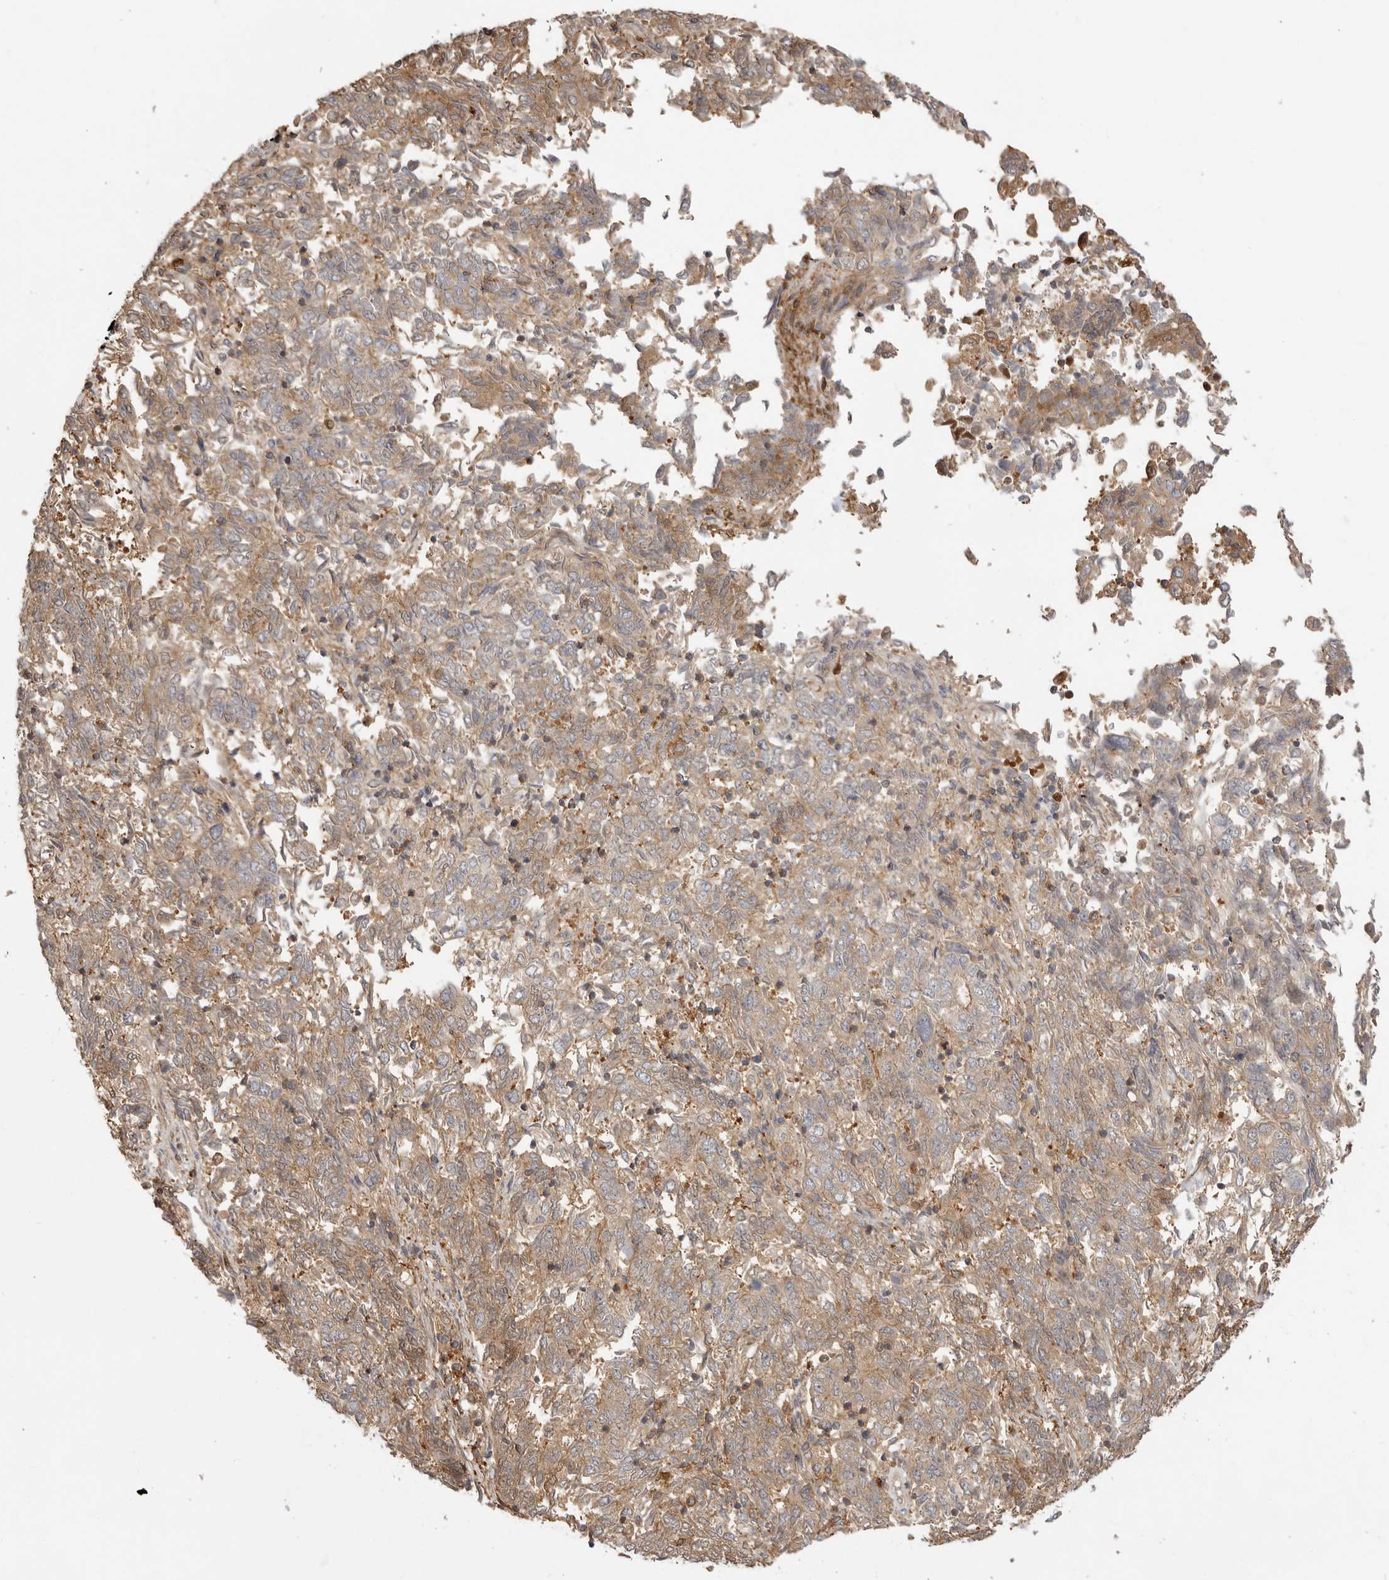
{"staining": {"intensity": "weak", "quantity": ">75%", "location": "cytoplasmic/membranous"}, "tissue": "endometrial cancer", "cell_type": "Tumor cells", "image_type": "cancer", "snomed": [{"axis": "morphology", "description": "Adenocarcinoma, NOS"}, {"axis": "topography", "description": "Endometrium"}], "caption": "Endometrial adenocarcinoma was stained to show a protein in brown. There is low levels of weak cytoplasmic/membranous positivity in approximately >75% of tumor cells. (Brightfield microscopy of DAB IHC at high magnification).", "gene": "CLDN12", "patient": {"sex": "female", "age": 80}}